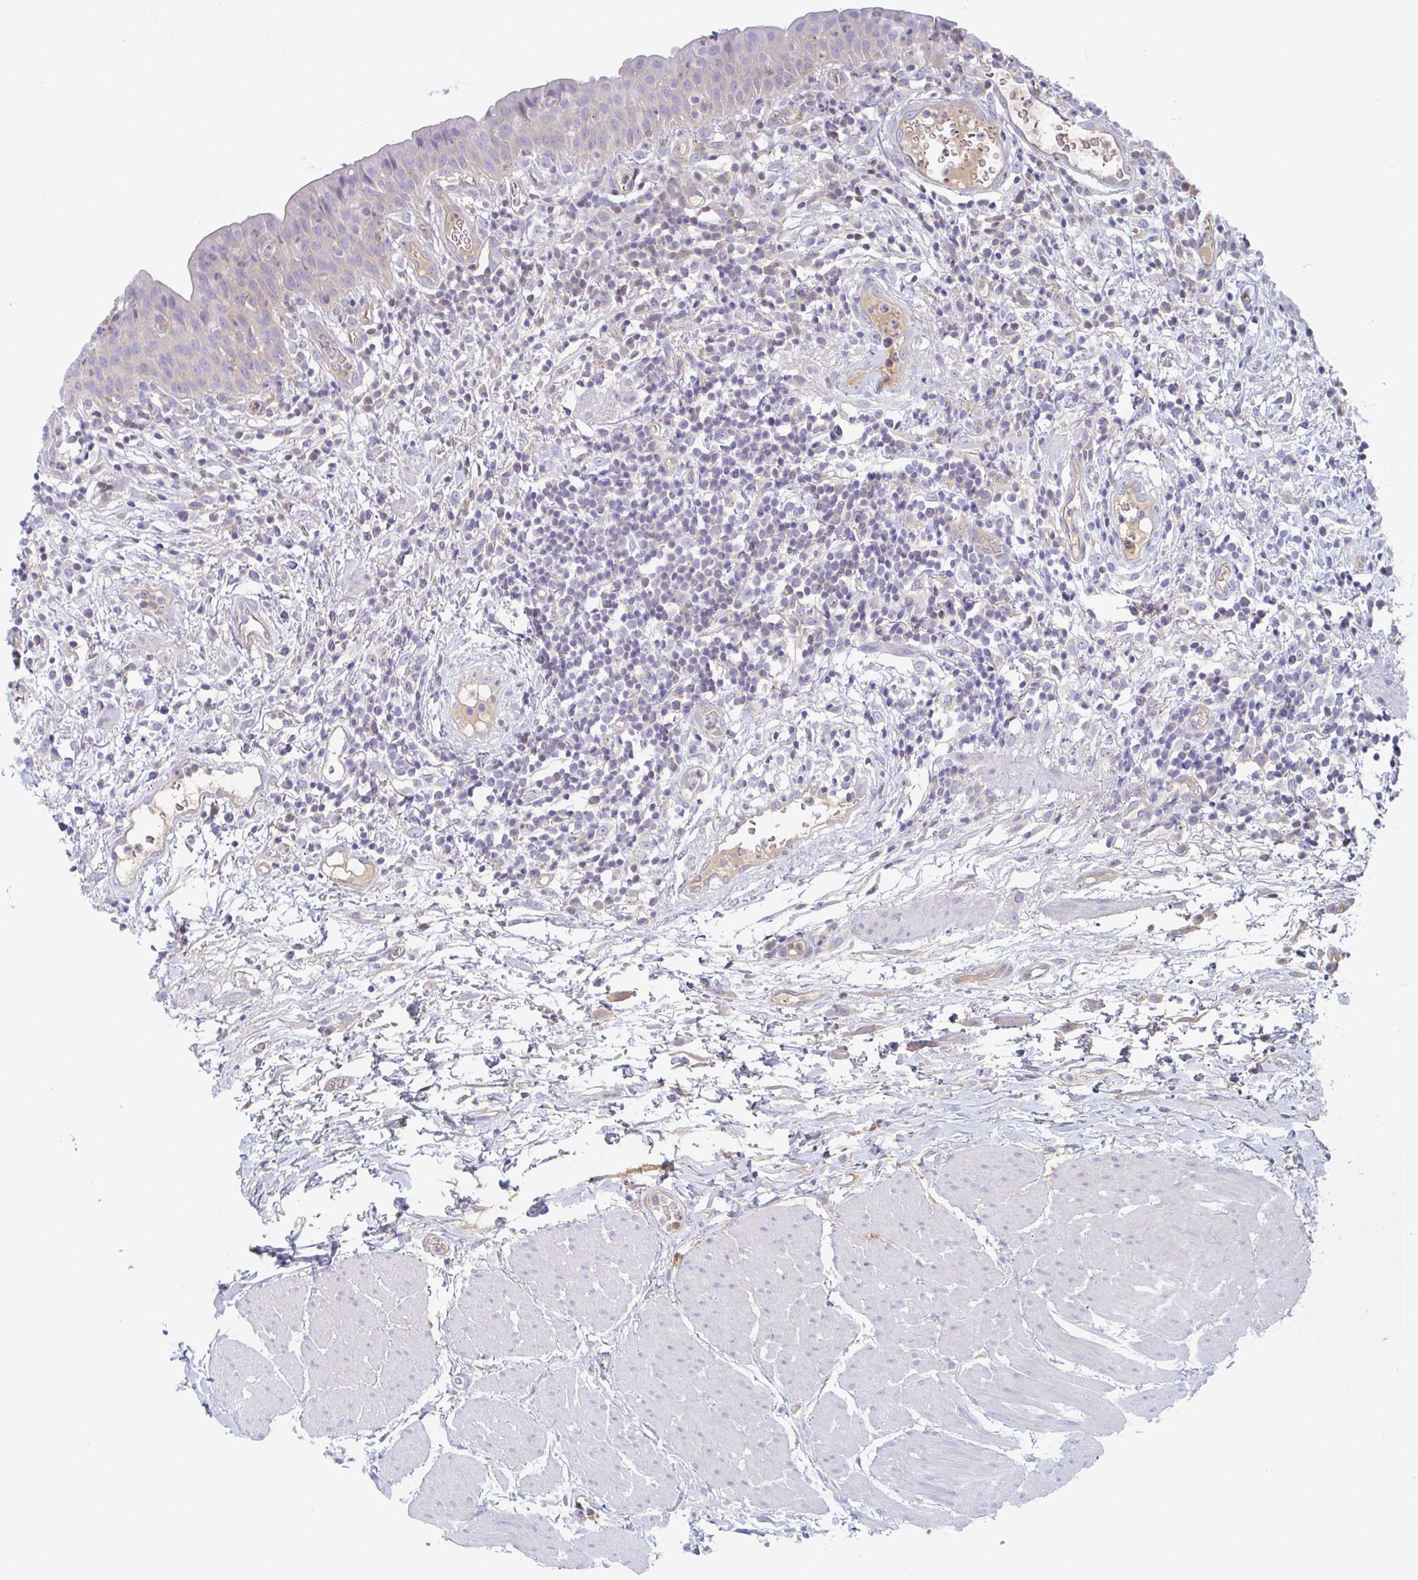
{"staining": {"intensity": "negative", "quantity": "none", "location": "none"}, "tissue": "urinary bladder", "cell_type": "Urothelial cells", "image_type": "normal", "snomed": [{"axis": "morphology", "description": "Normal tissue, NOS"}, {"axis": "morphology", "description": "Inflammation, NOS"}, {"axis": "topography", "description": "Urinary bladder"}], "caption": "High power microscopy micrograph of an IHC image of normal urinary bladder, revealing no significant expression in urothelial cells.", "gene": "AMPD2", "patient": {"sex": "male", "age": 57}}